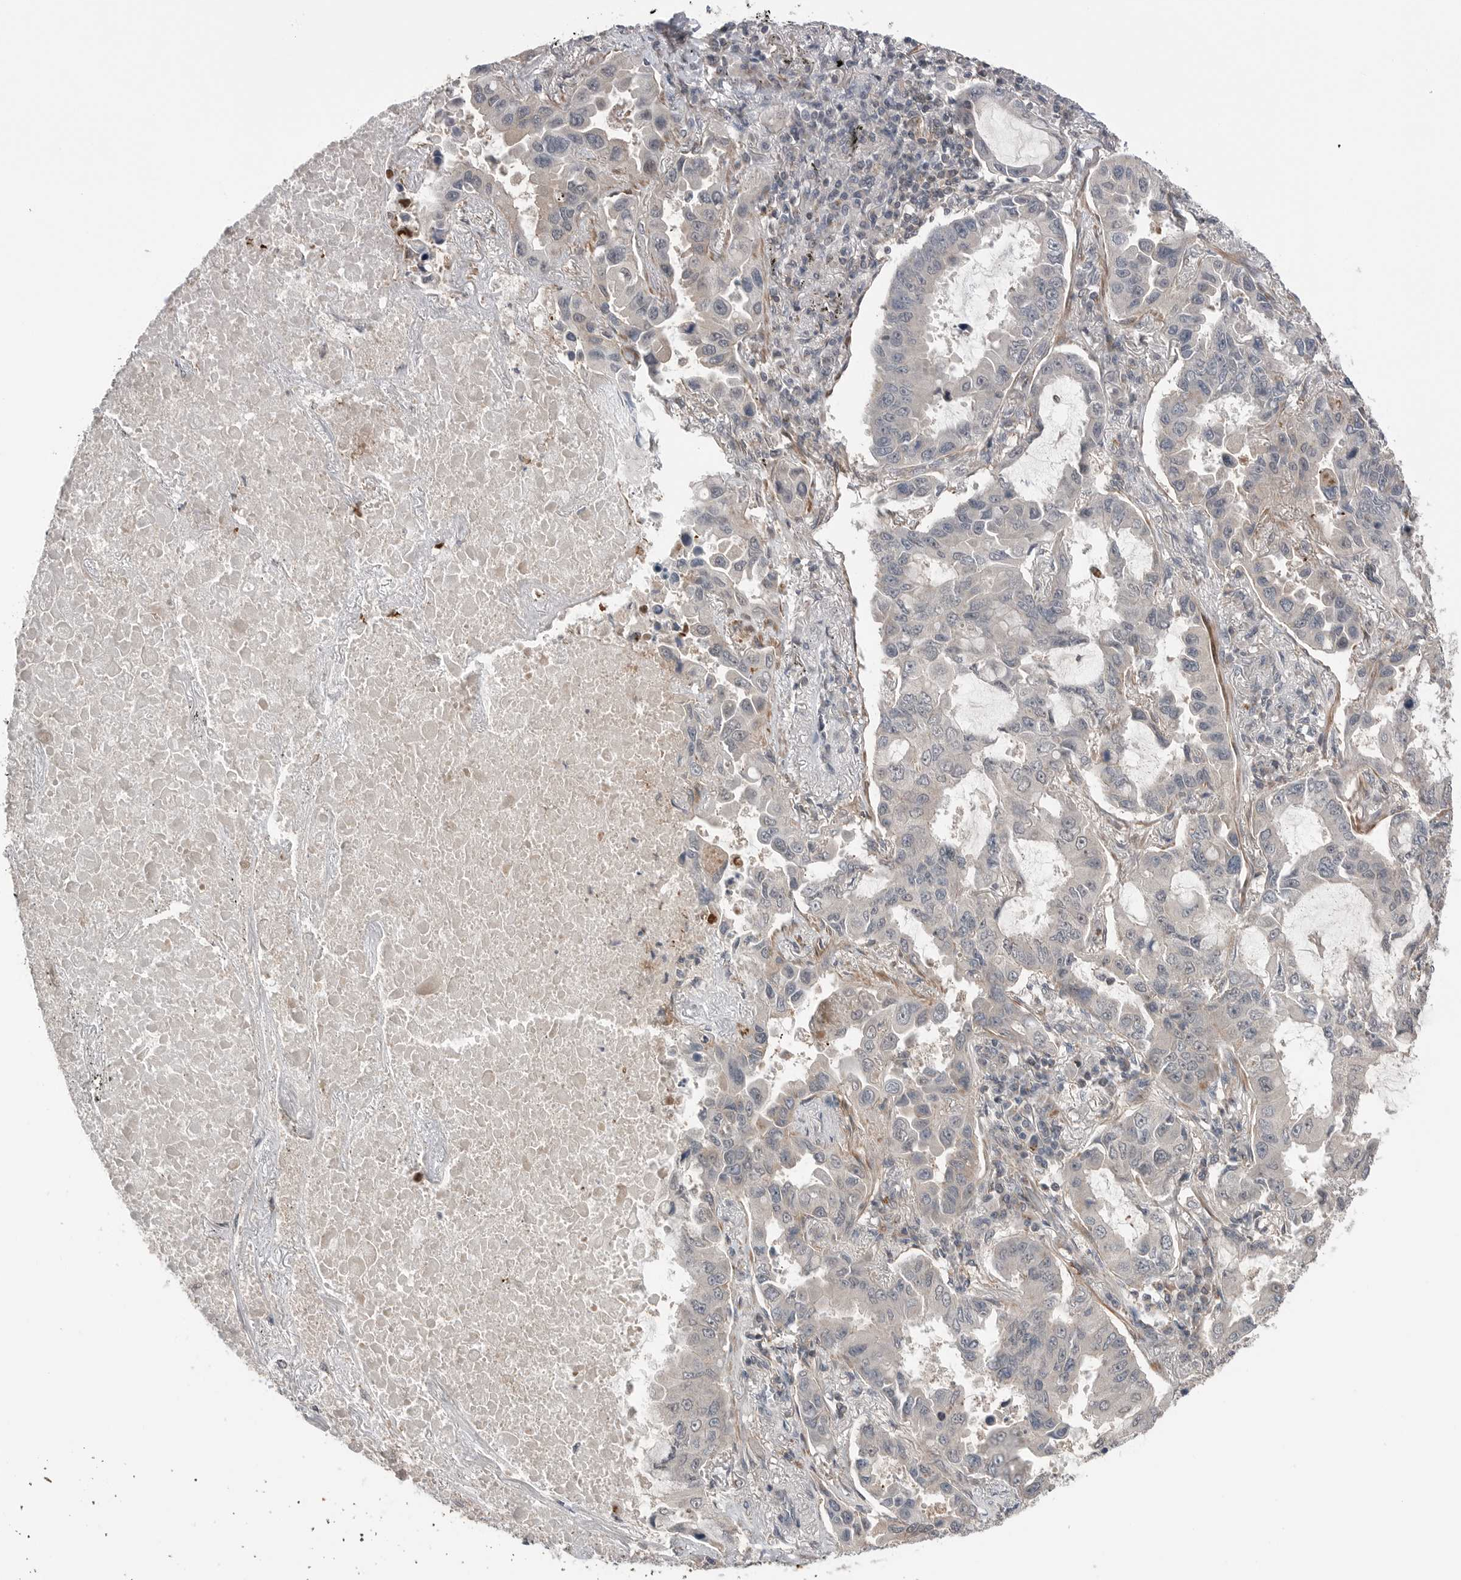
{"staining": {"intensity": "negative", "quantity": "none", "location": "none"}, "tissue": "lung cancer", "cell_type": "Tumor cells", "image_type": "cancer", "snomed": [{"axis": "morphology", "description": "Adenocarcinoma, NOS"}, {"axis": "topography", "description": "Lung"}], "caption": "Immunohistochemistry photomicrograph of neoplastic tissue: human lung cancer stained with DAB shows no significant protein staining in tumor cells.", "gene": "PEAK1", "patient": {"sex": "male", "age": 64}}